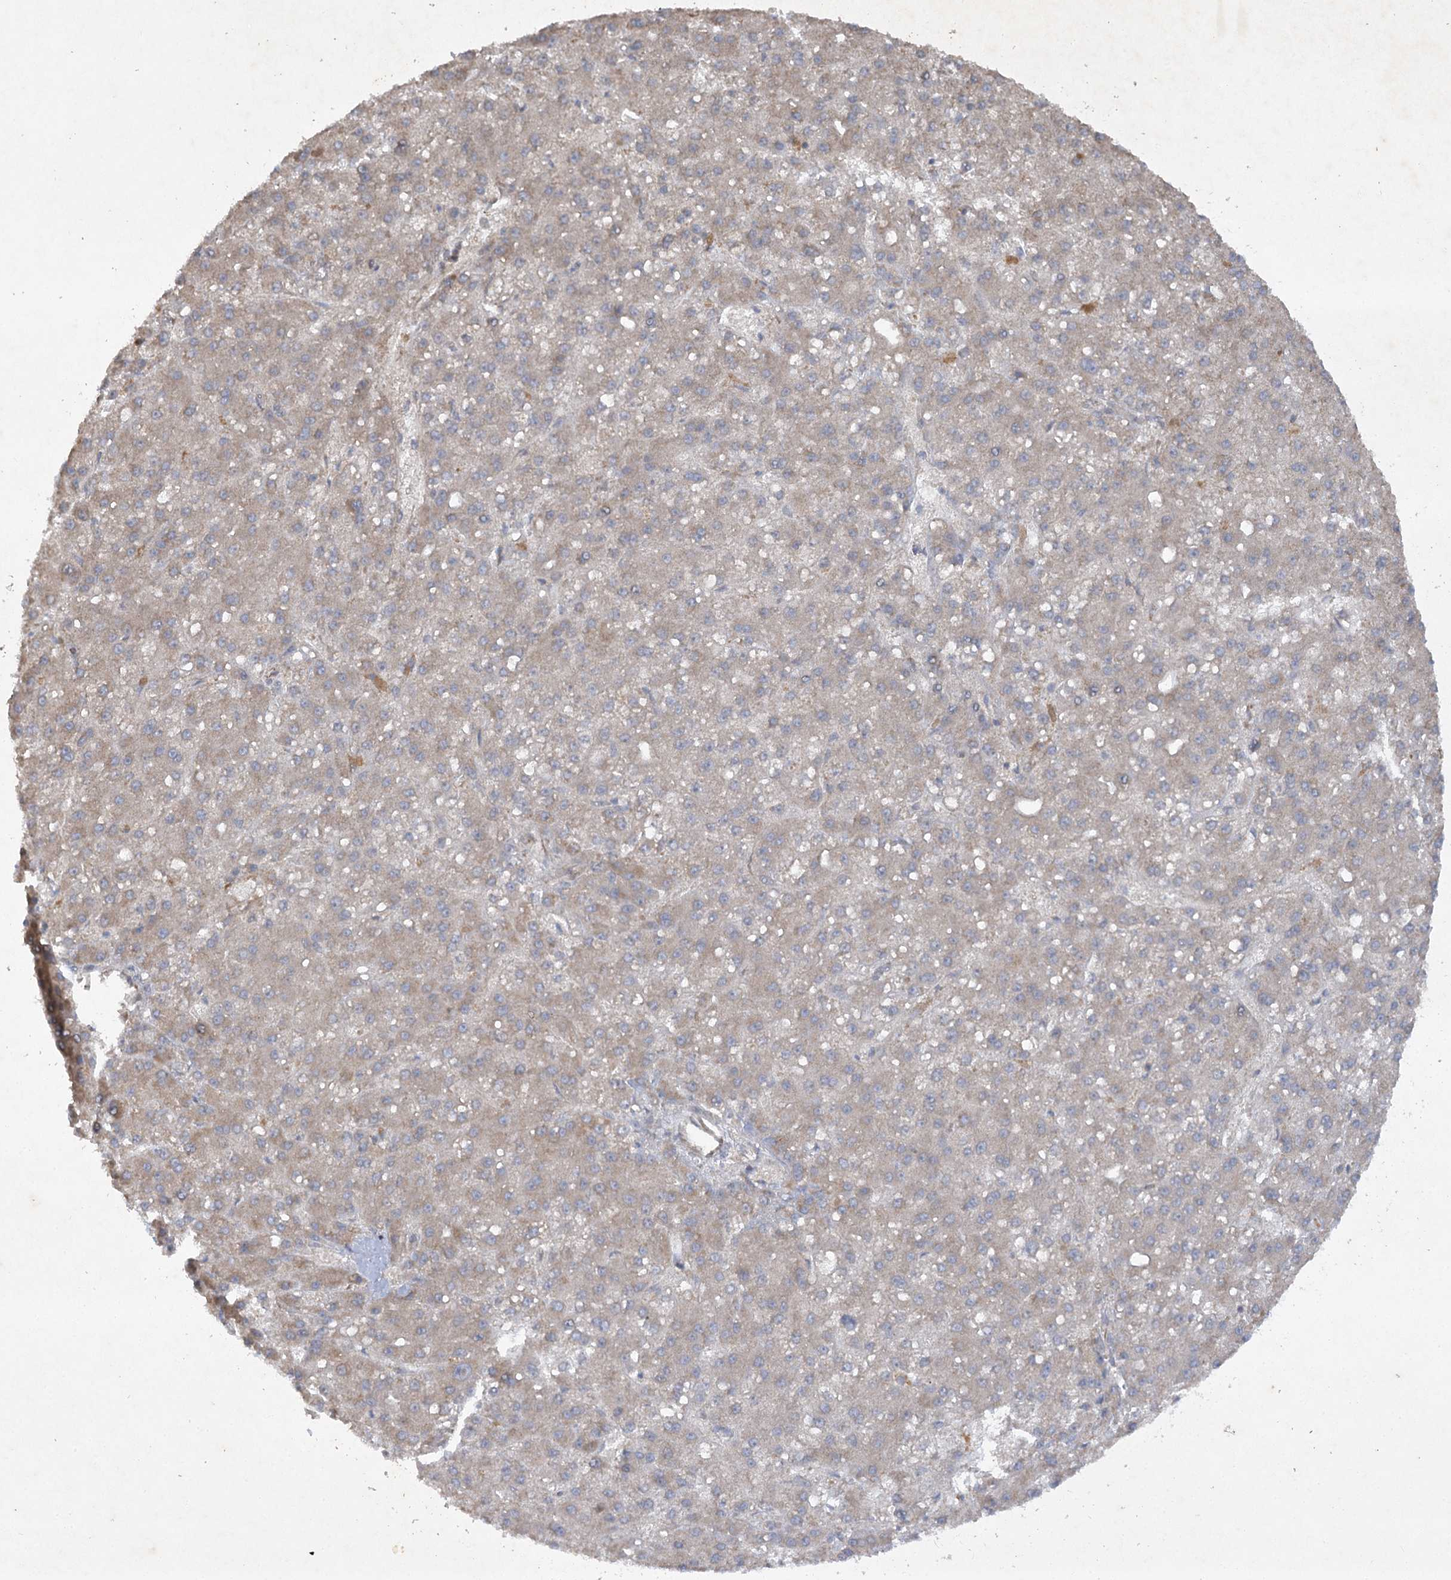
{"staining": {"intensity": "weak", "quantity": ">75%", "location": "cytoplasmic/membranous"}, "tissue": "liver cancer", "cell_type": "Tumor cells", "image_type": "cancer", "snomed": [{"axis": "morphology", "description": "Carcinoma, Hepatocellular, NOS"}, {"axis": "topography", "description": "Liver"}], "caption": "Weak cytoplasmic/membranous protein expression is present in about >75% of tumor cells in liver hepatocellular carcinoma.", "gene": "TRAF3IP1", "patient": {"sex": "male", "age": 67}}